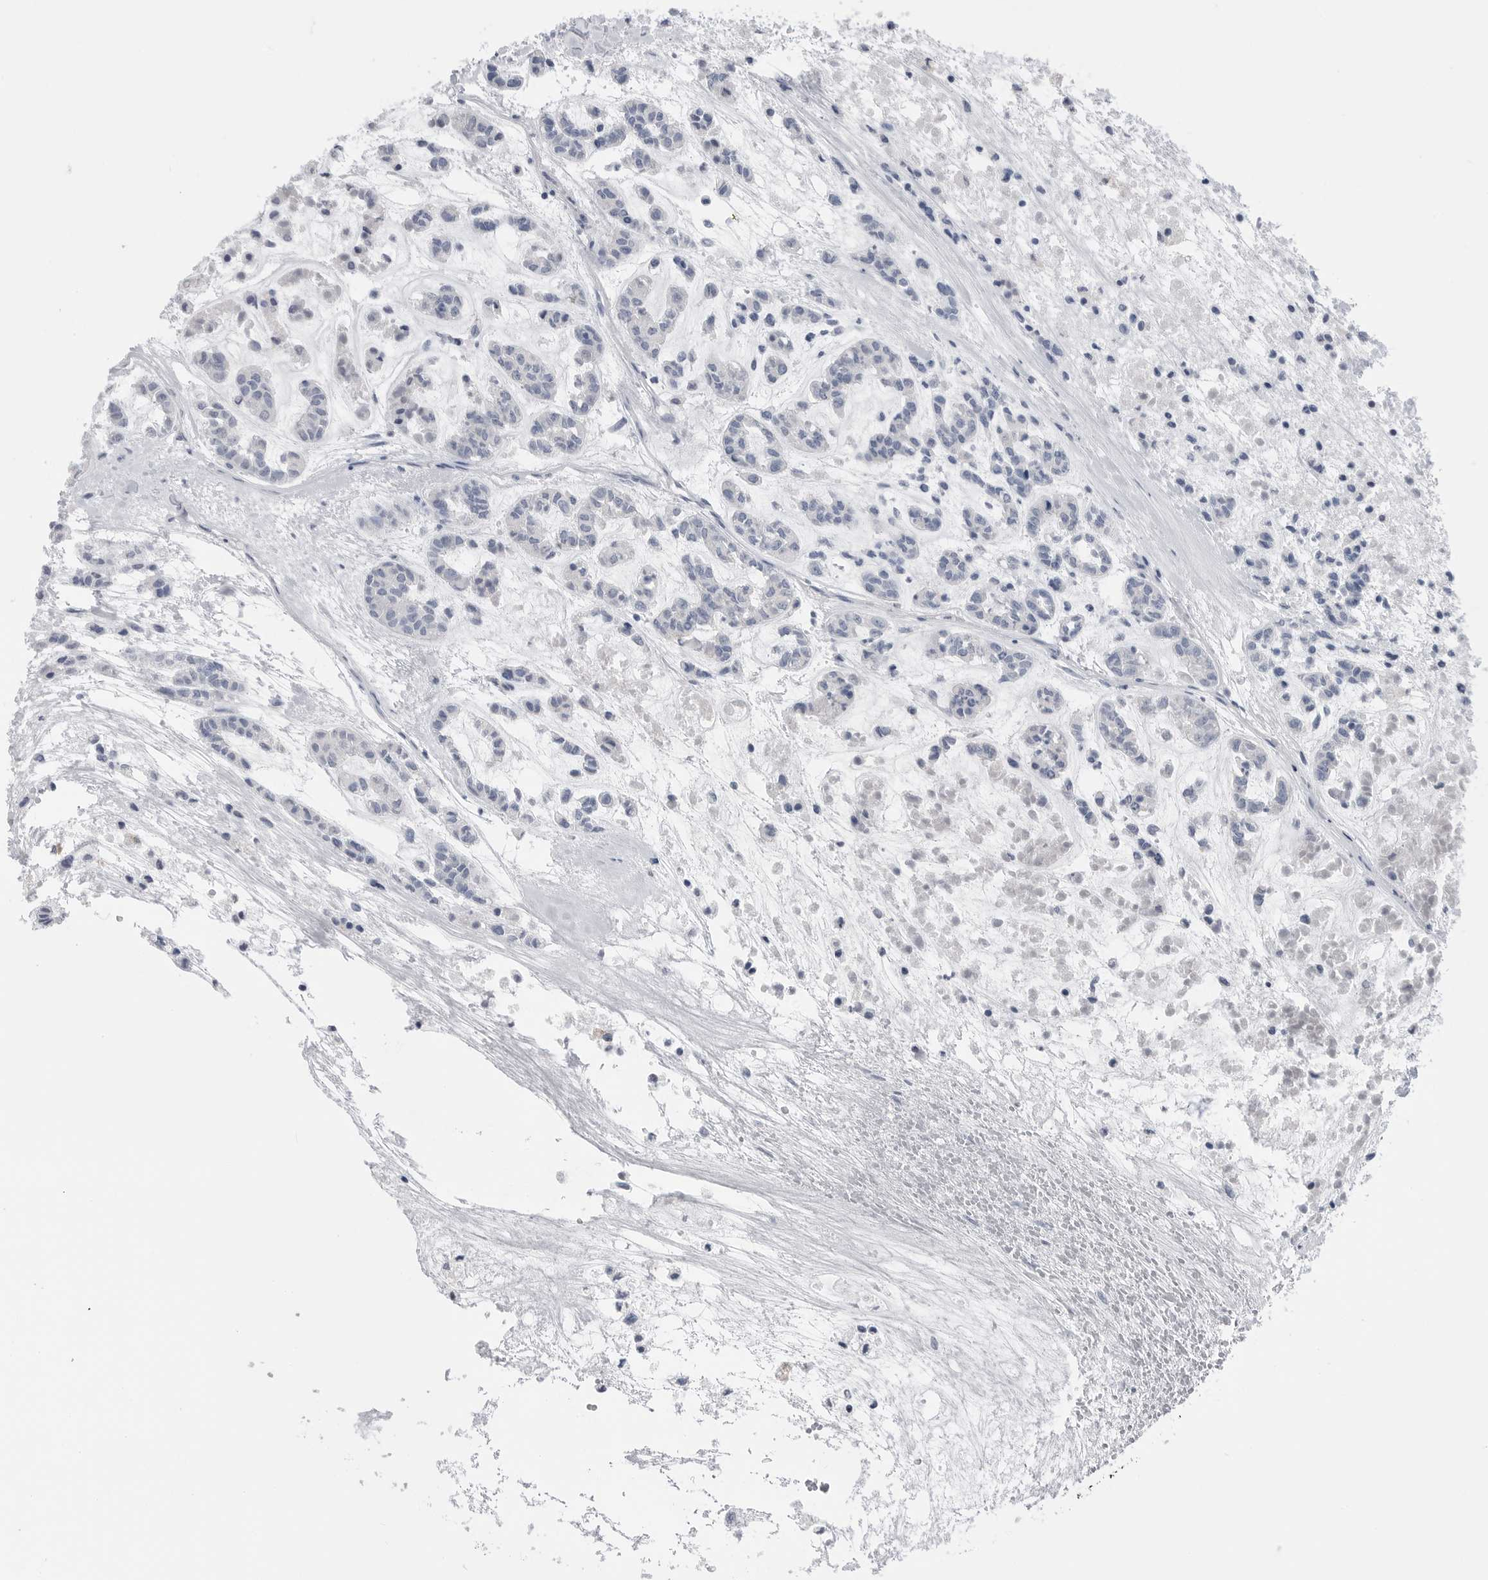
{"staining": {"intensity": "negative", "quantity": "none", "location": "none"}, "tissue": "head and neck cancer", "cell_type": "Tumor cells", "image_type": "cancer", "snomed": [{"axis": "morphology", "description": "Adenocarcinoma, NOS"}, {"axis": "morphology", "description": "Adenoma, NOS"}, {"axis": "topography", "description": "Head-Neck"}], "caption": "Head and neck cancer (adenocarcinoma) stained for a protein using IHC exhibits no staining tumor cells.", "gene": "ABHD12", "patient": {"sex": "female", "age": 55}}